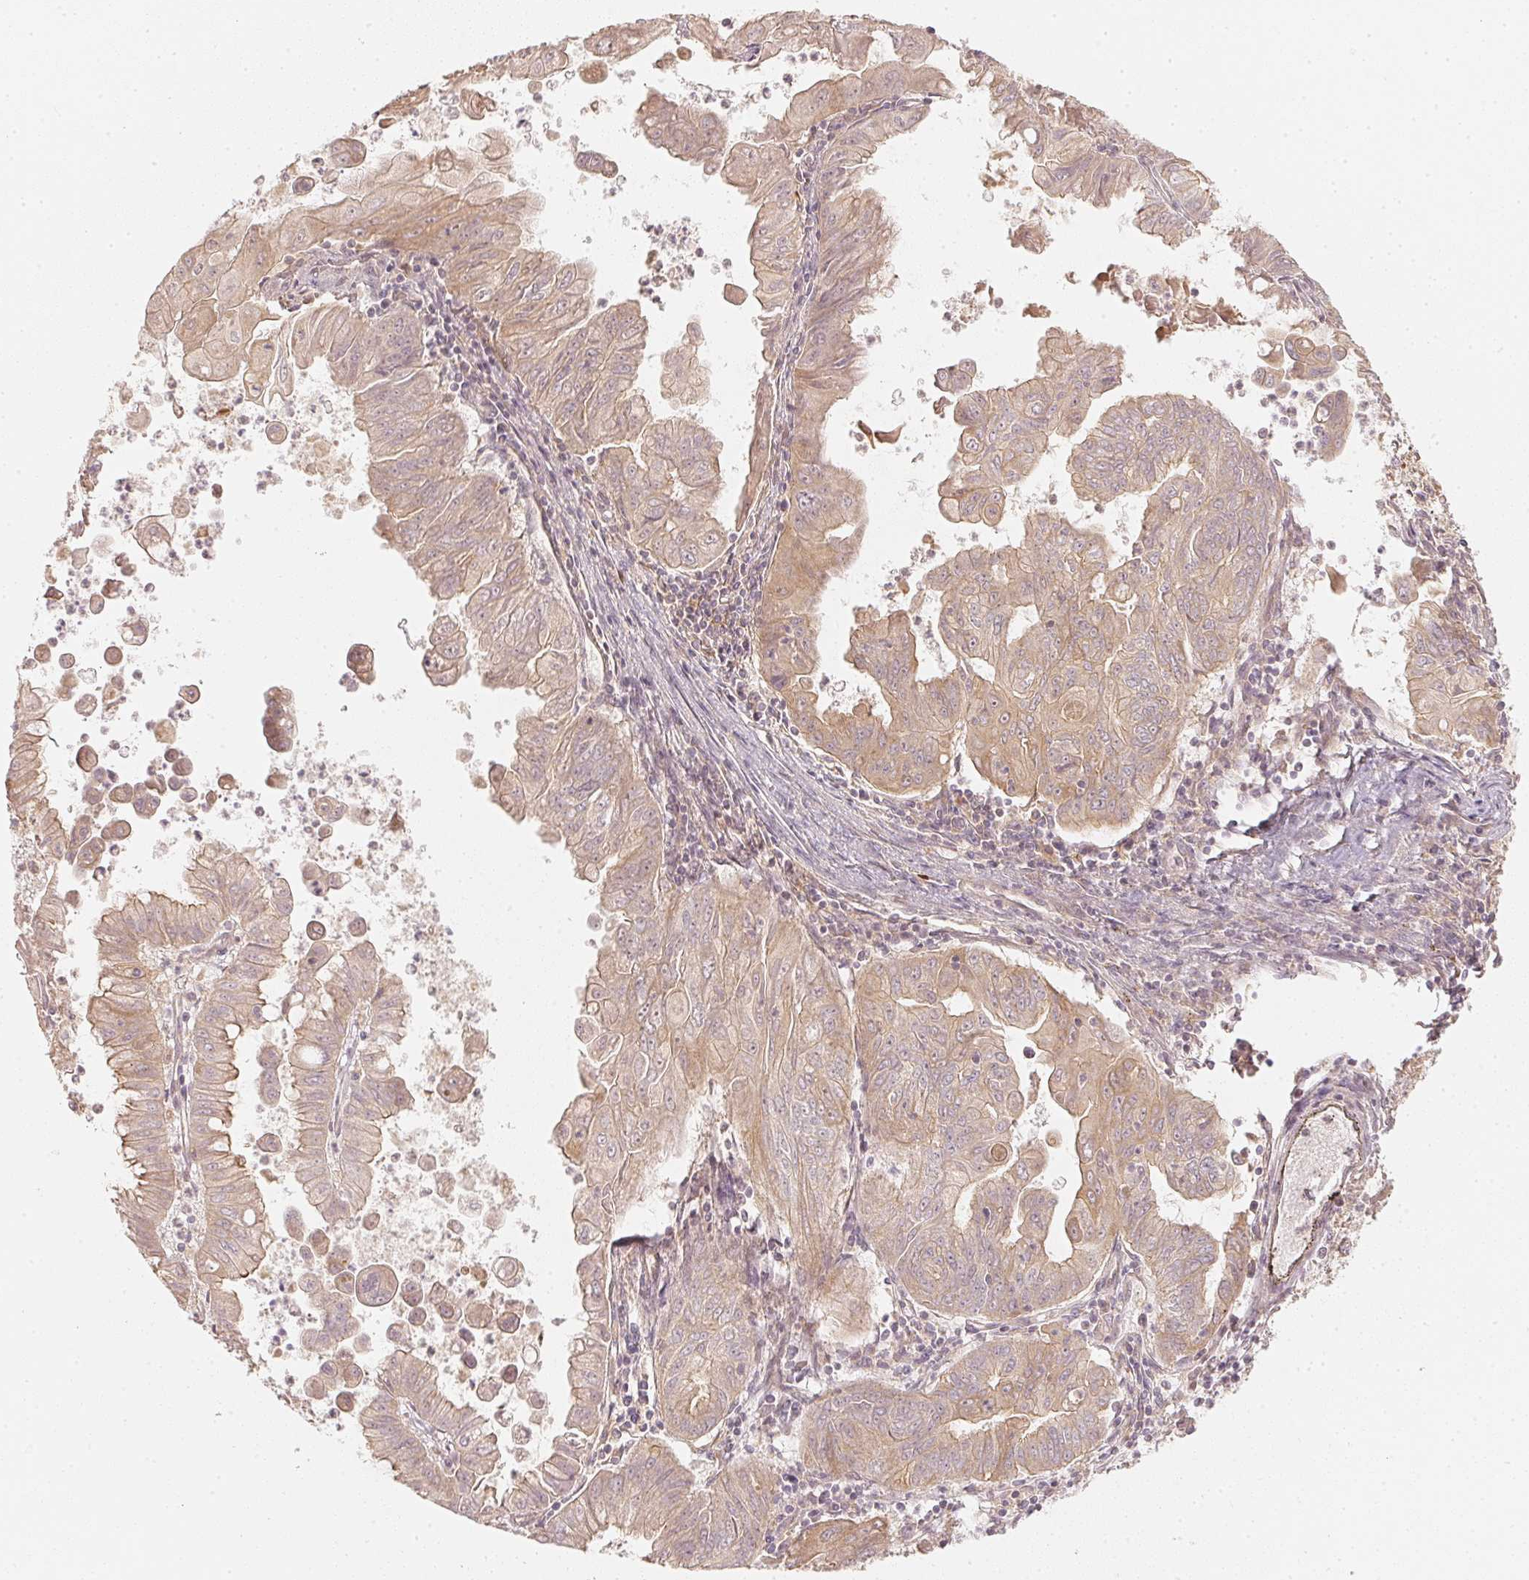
{"staining": {"intensity": "moderate", "quantity": ">75%", "location": "cytoplasmic/membranous"}, "tissue": "stomach cancer", "cell_type": "Tumor cells", "image_type": "cancer", "snomed": [{"axis": "morphology", "description": "Adenocarcinoma, NOS"}, {"axis": "topography", "description": "Stomach, upper"}], "caption": "This is an image of IHC staining of stomach cancer (adenocarcinoma), which shows moderate positivity in the cytoplasmic/membranous of tumor cells.", "gene": "WDR54", "patient": {"sex": "male", "age": 80}}